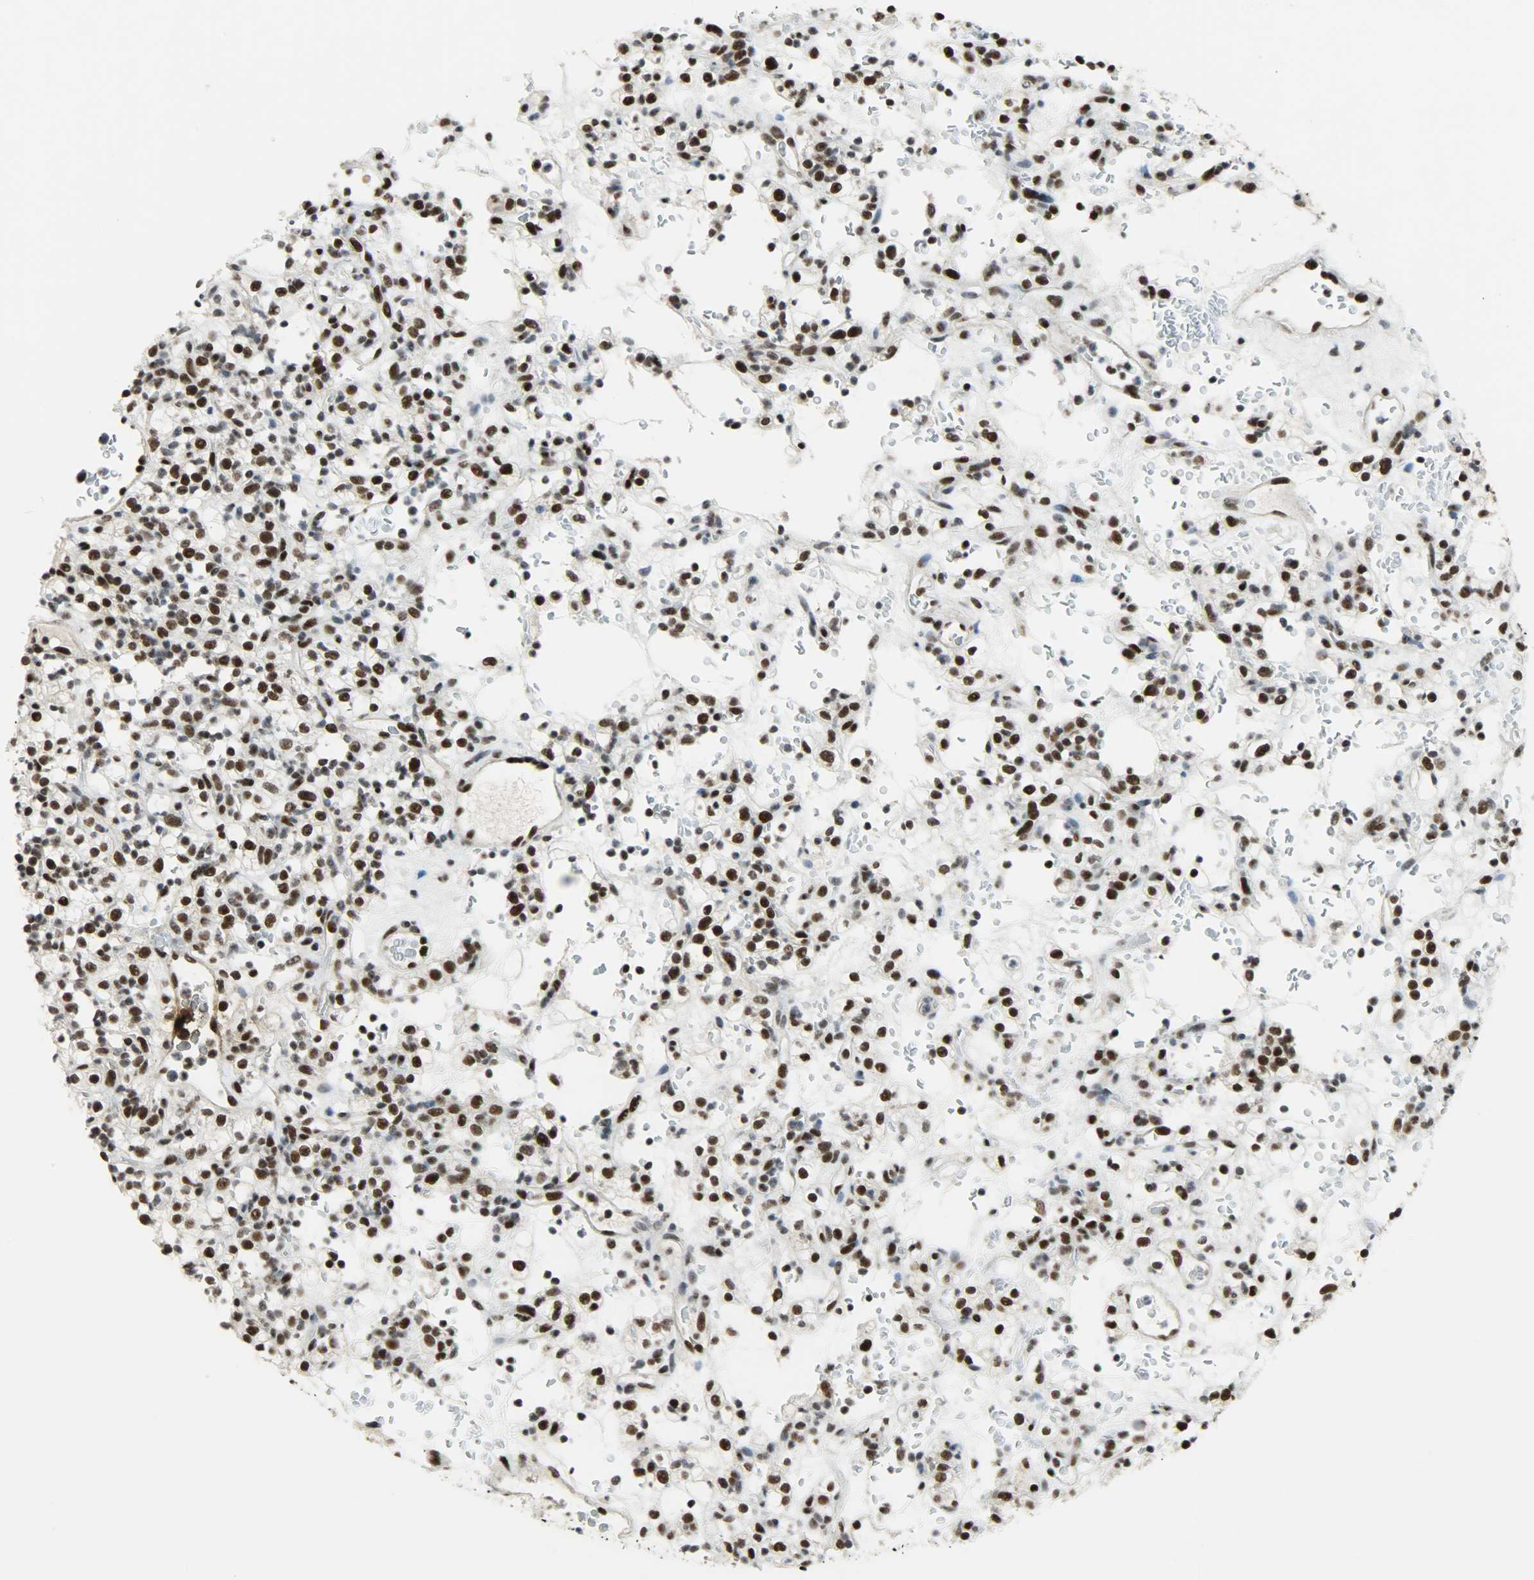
{"staining": {"intensity": "strong", "quantity": ">75%", "location": "nuclear"}, "tissue": "renal cancer", "cell_type": "Tumor cells", "image_type": "cancer", "snomed": [{"axis": "morphology", "description": "Normal tissue, NOS"}, {"axis": "morphology", "description": "Adenocarcinoma, NOS"}, {"axis": "topography", "description": "Kidney"}], "caption": "This is a photomicrograph of immunohistochemistry staining of renal cancer (adenocarcinoma), which shows strong staining in the nuclear of tumor cells.", "gene": "SSB", "patient": {"sex": "female", "age": 72}}